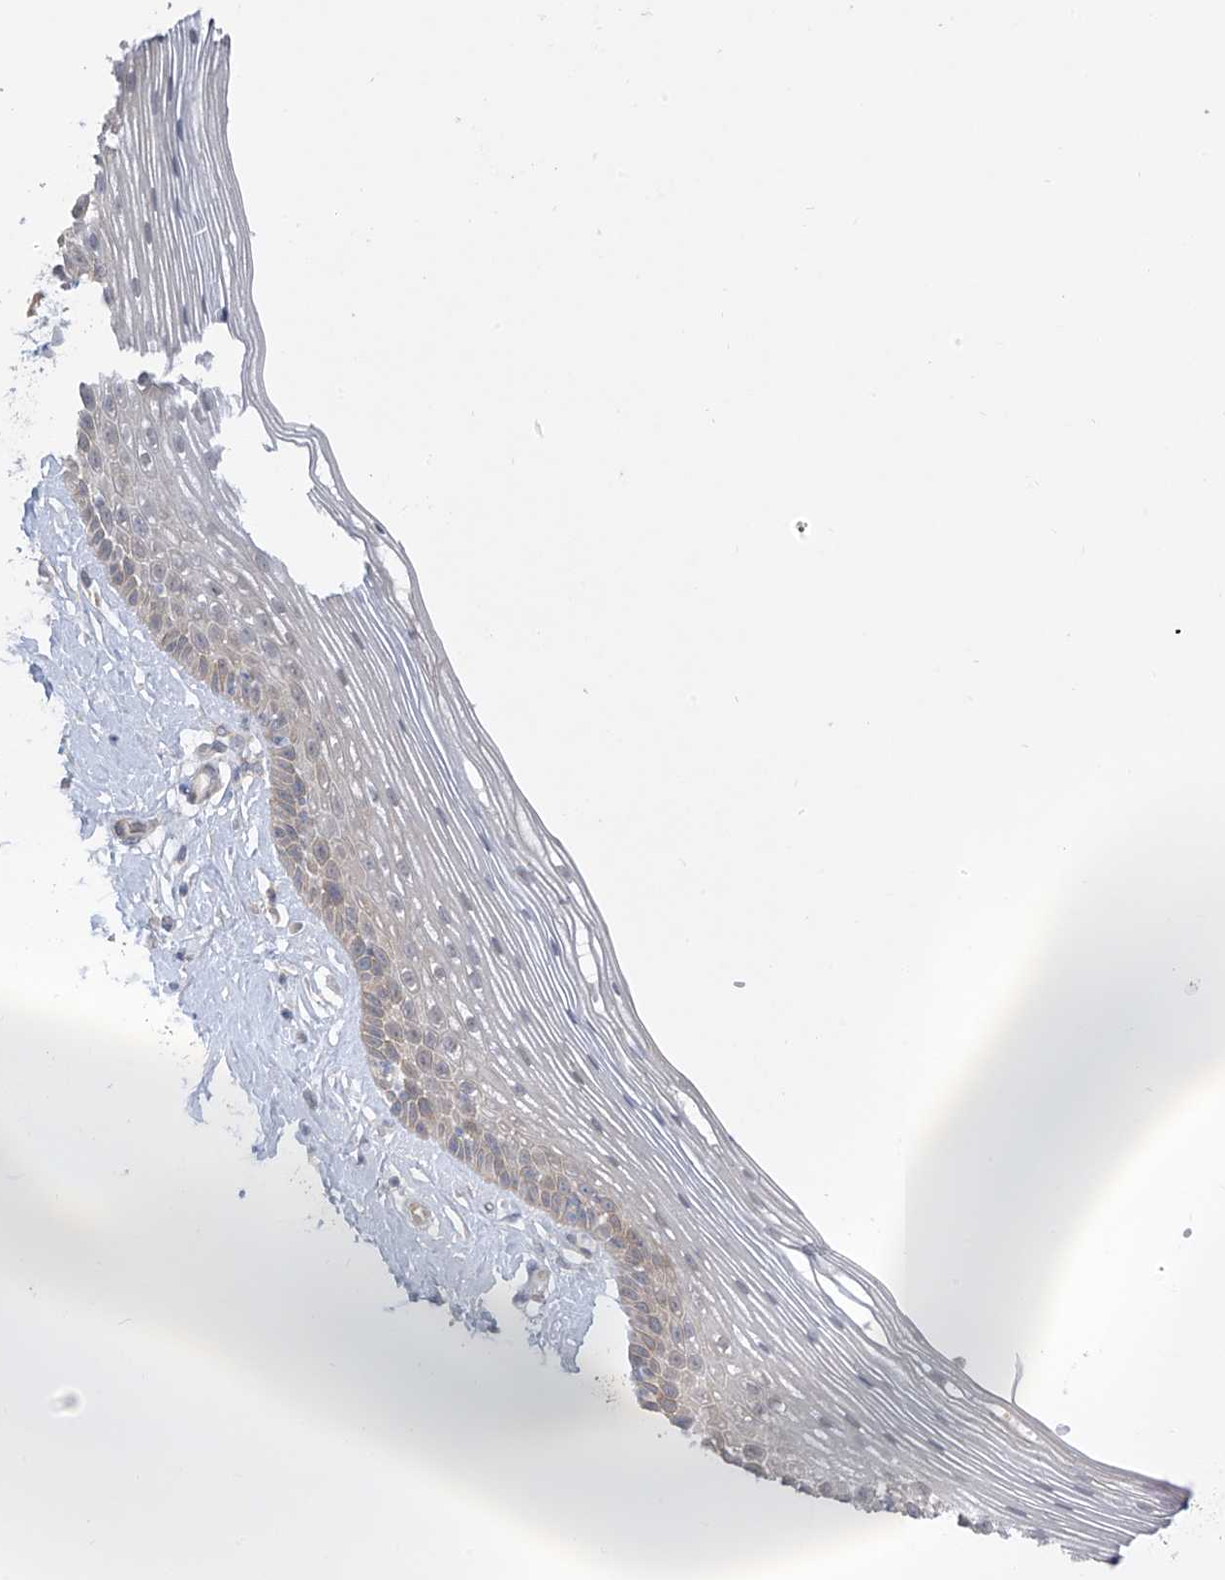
{"staining": {"intensity": "weak", "quantity": "<25%", "location": "cytoplasmic/membranous"}, "tissue": "vagina", "cell_type": "Squamous epithelial cells", "image_type": "normal", "snomed": [{"axis": "morphology", "description": "Normal tissue, NOS"}, {"axis": "topography", "description": "Vagina"}], "caption": "This is an IHC image of benign vagina. There is no expression in squamous epithelial cells.", "gene": "EIPR1", "patient": {"sex": "female", "age": 46}}